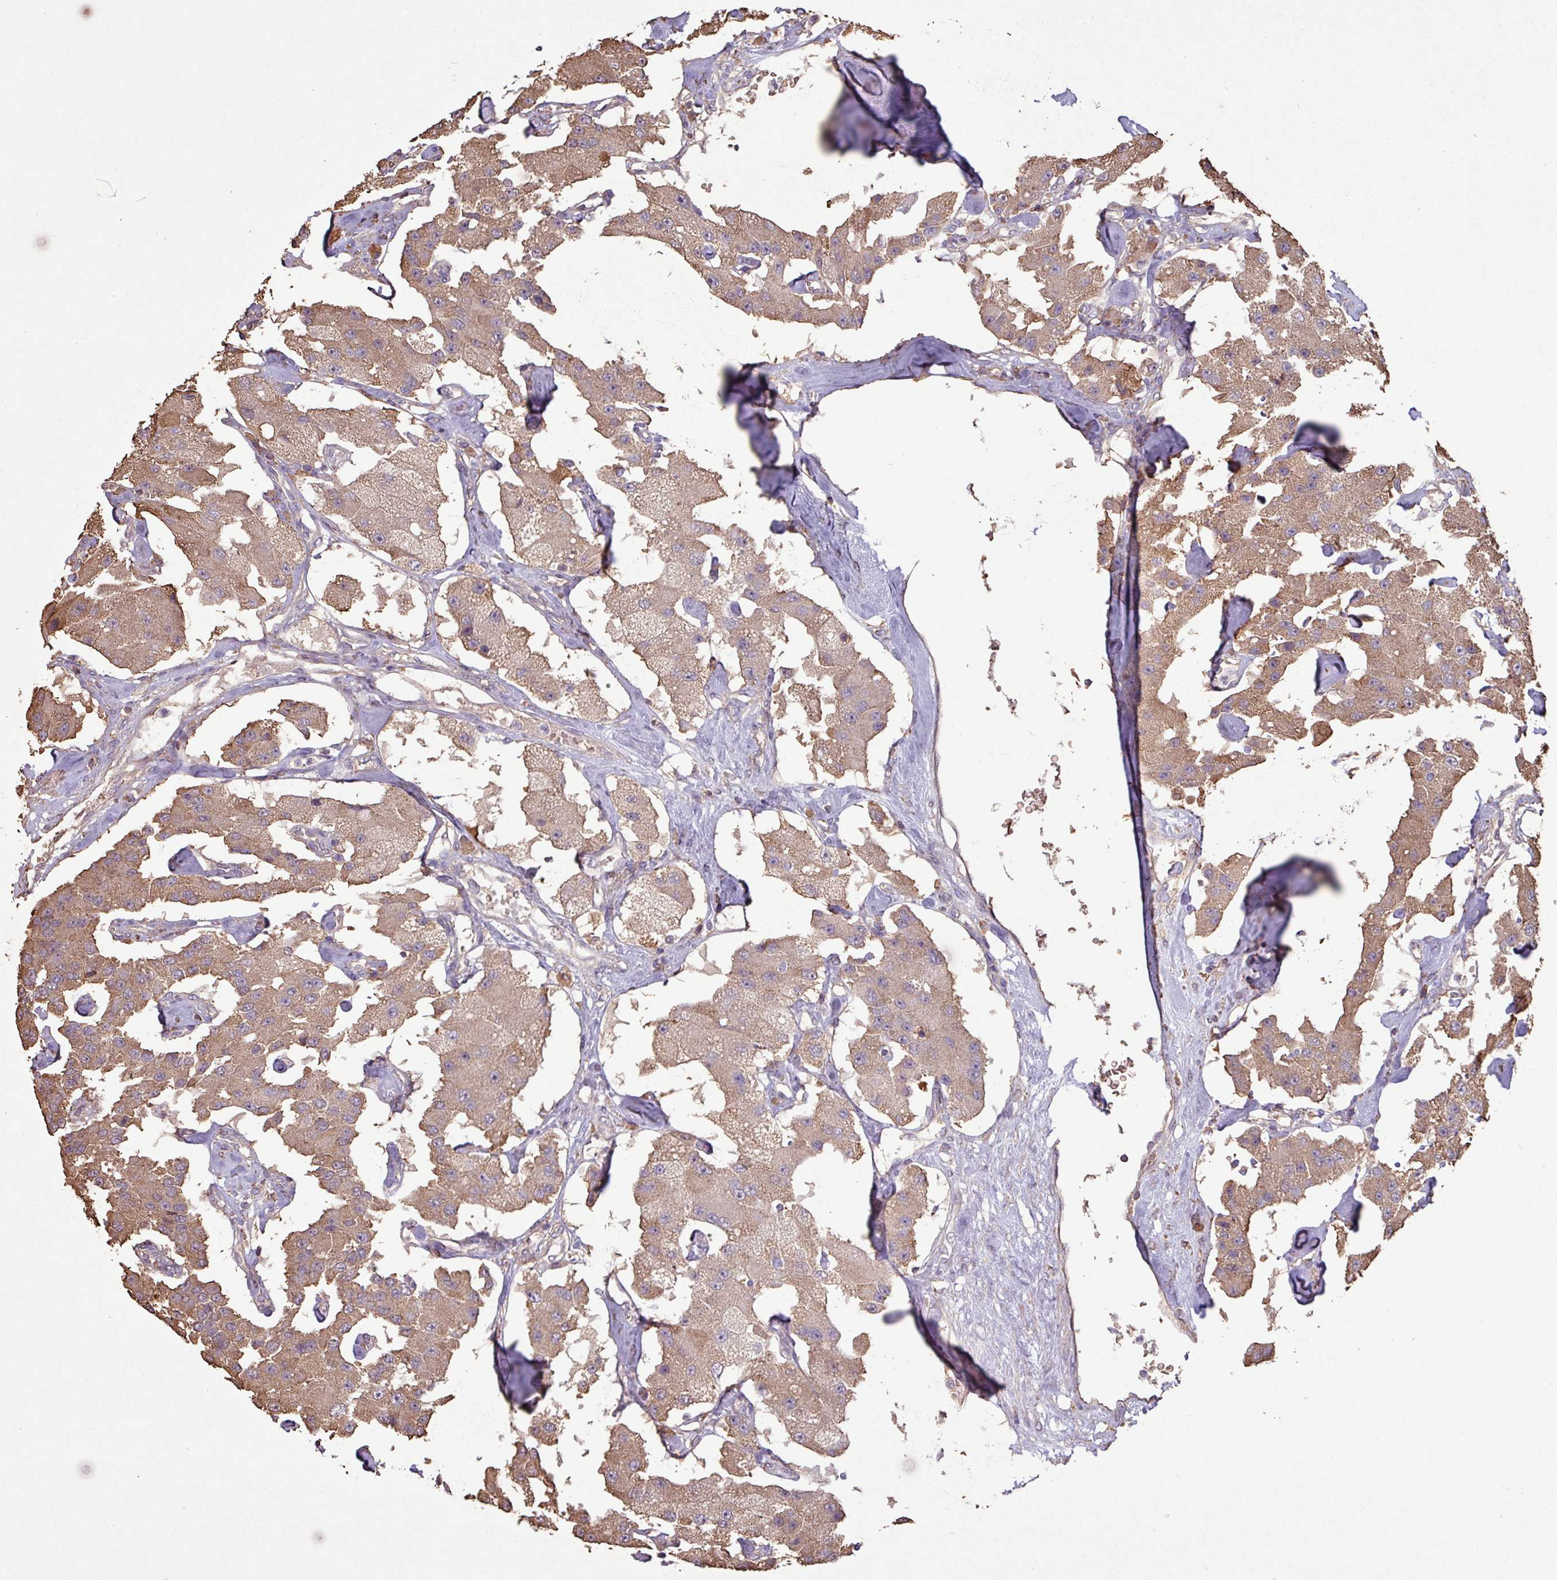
{"staining": {"intensity": "moderate", "quantity": ">75%", "location": "cytoplasmic/membranous"}, "tissue": "carcinoid", "cell_type": "Tumor cells", "image_type": "cancer", "snomed": [{"axis": "morphology", "description": "Carcinoid, malignant, NOS"}, {"axis": "topography", "description": "Pancreas"}], "caption": "Protein positivity by immunohistochemistry exhibits moderate cytoplasmic/membranous positivity in approximately >75% of tumor cells in carcinoid.", "gene": "CAMK2B", "patient": {"sex": "male", "age": 41}}